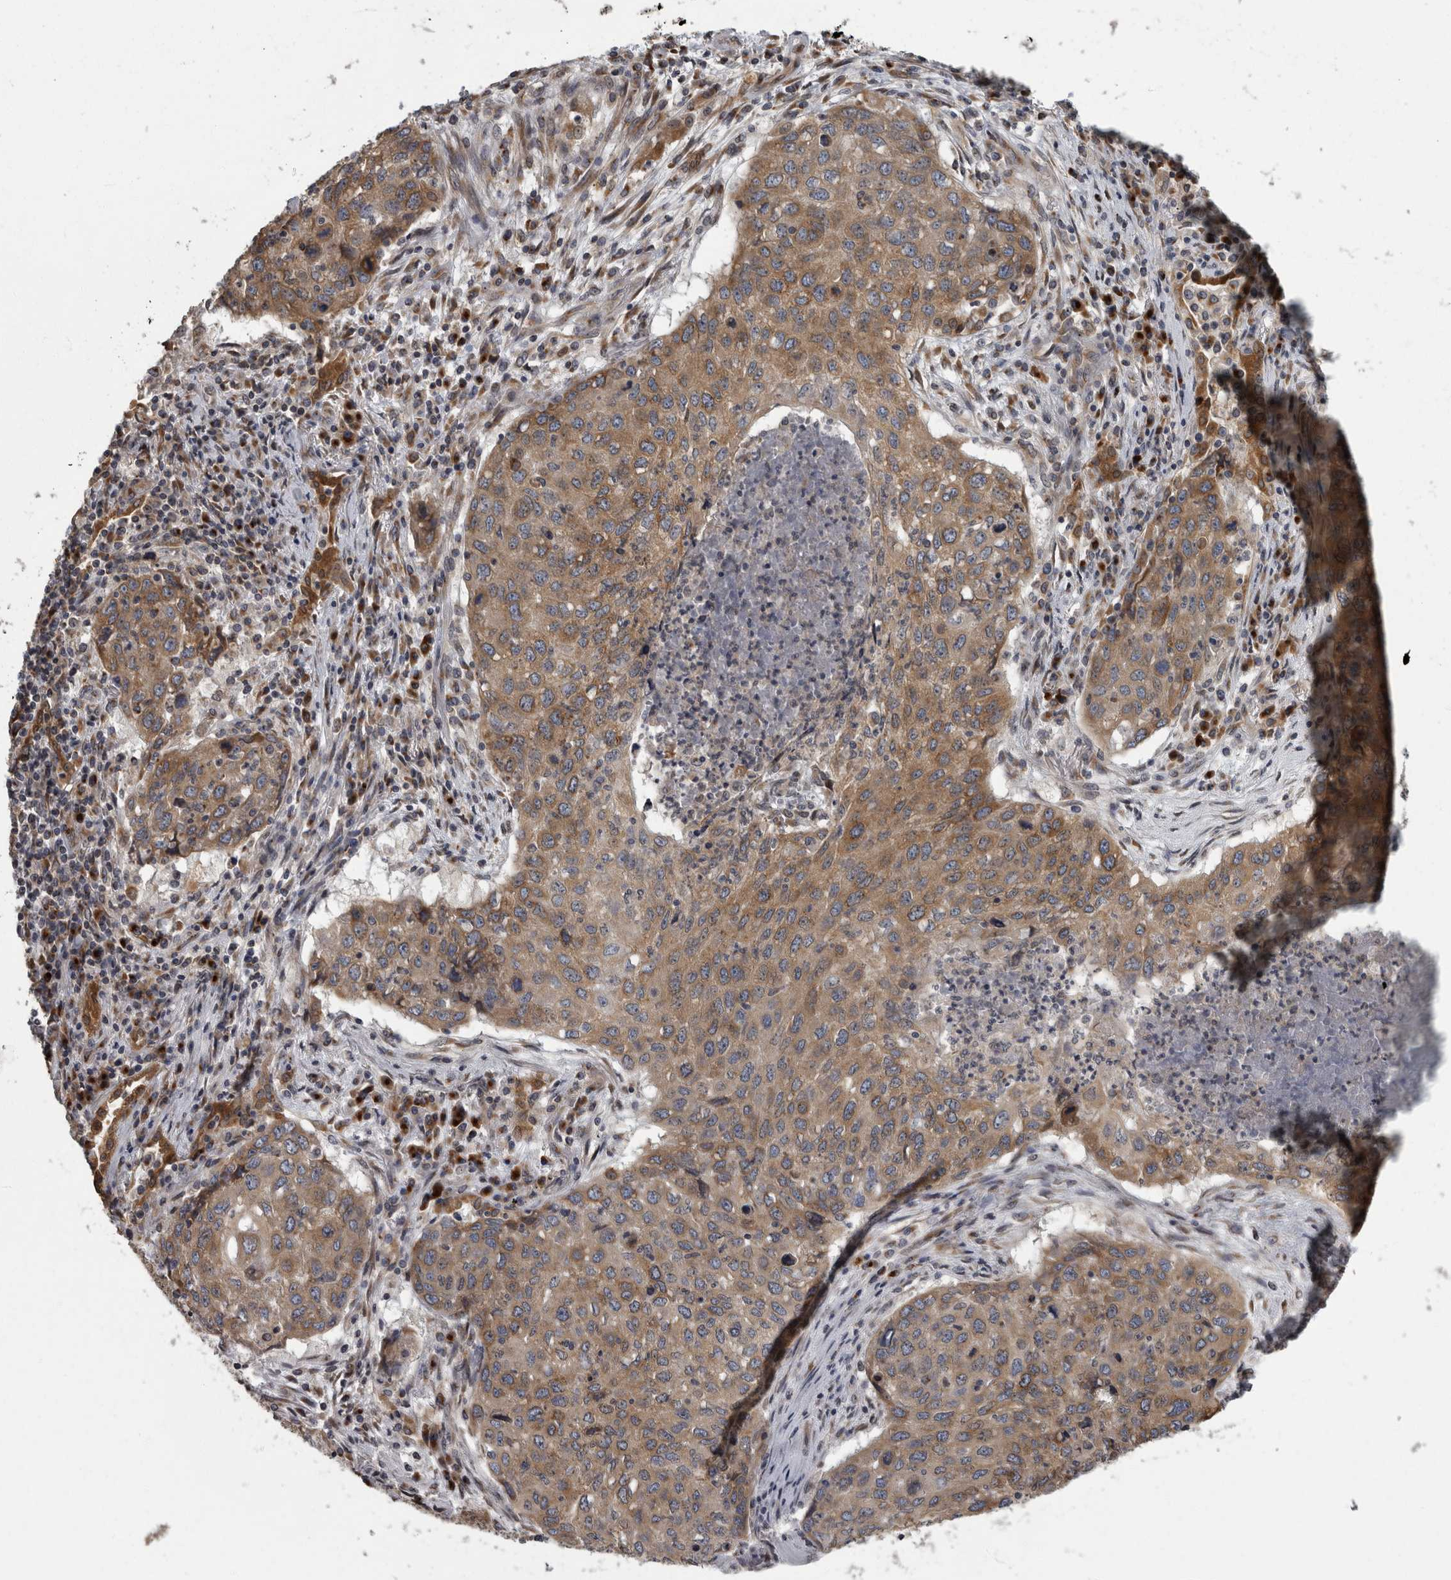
{"staining": {"intensity": "moderate", "quantity": ">75%", "location": "cytoplasmic/membranous"}, "tissue": "lung cancer", "cell_type": "Tumor cells", "image_type": "cancer", "snomed": [{"axis": "morphology", "description": "Squamous cell carcinoma, NOS"}, {"axis": "topography", "description": "Lung"}], "caption": "Human lung squamous cell carcinoma stained for a protein (brown) reveals moderate cytoplasmic/membranous positive staining in approximately >75% of tumor cells.", "gene": "LMAN2L", "patient": {"sex": "female", "age": 63}}